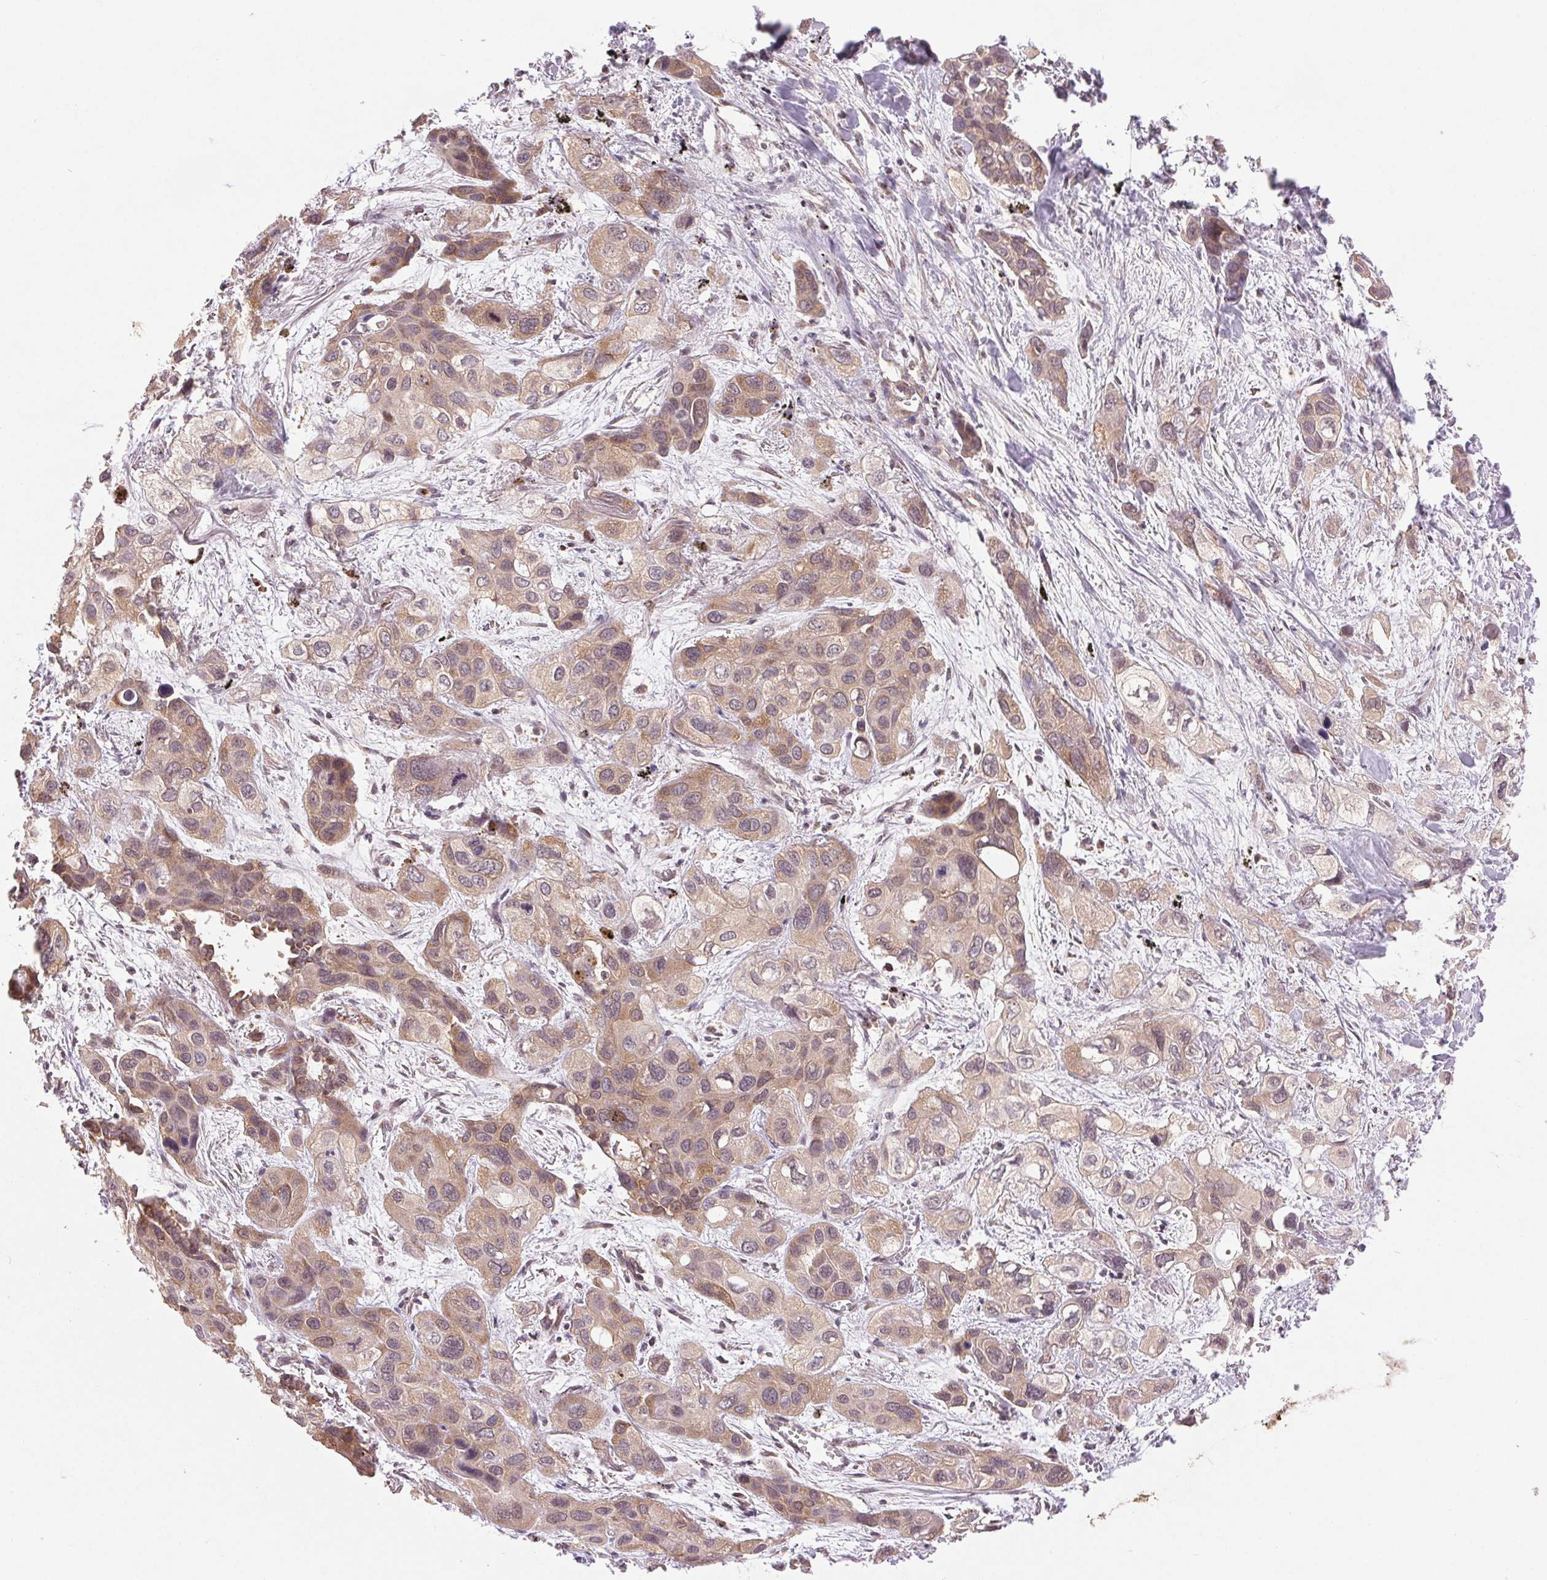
{"staining": {"intensity": "weak", "quantity": ">75%", "location": "cytoplasmic/membranous"}, "tissue": "lung cancer", "cell_type": "Tumor cells", "image_type": "cancer", "snomed": [{"axis": "morphology", "description": "Squamous cell carcinoma, NOS"}, {"axis": "morphology", "description": "Squamous cell carcinoma, metastatic, NOS"}, {"axis": "topography", "description": "Lung"}], "caption": "A brown stain labels weak cytoplasmic/membranous positivity of a protein in lung cancer tumor cells. (brown staining indicates protein expression, while blue staining denotes nuclei).", "gene": "BTF3L4", "patient": {"sex": "male", "age": 59}}